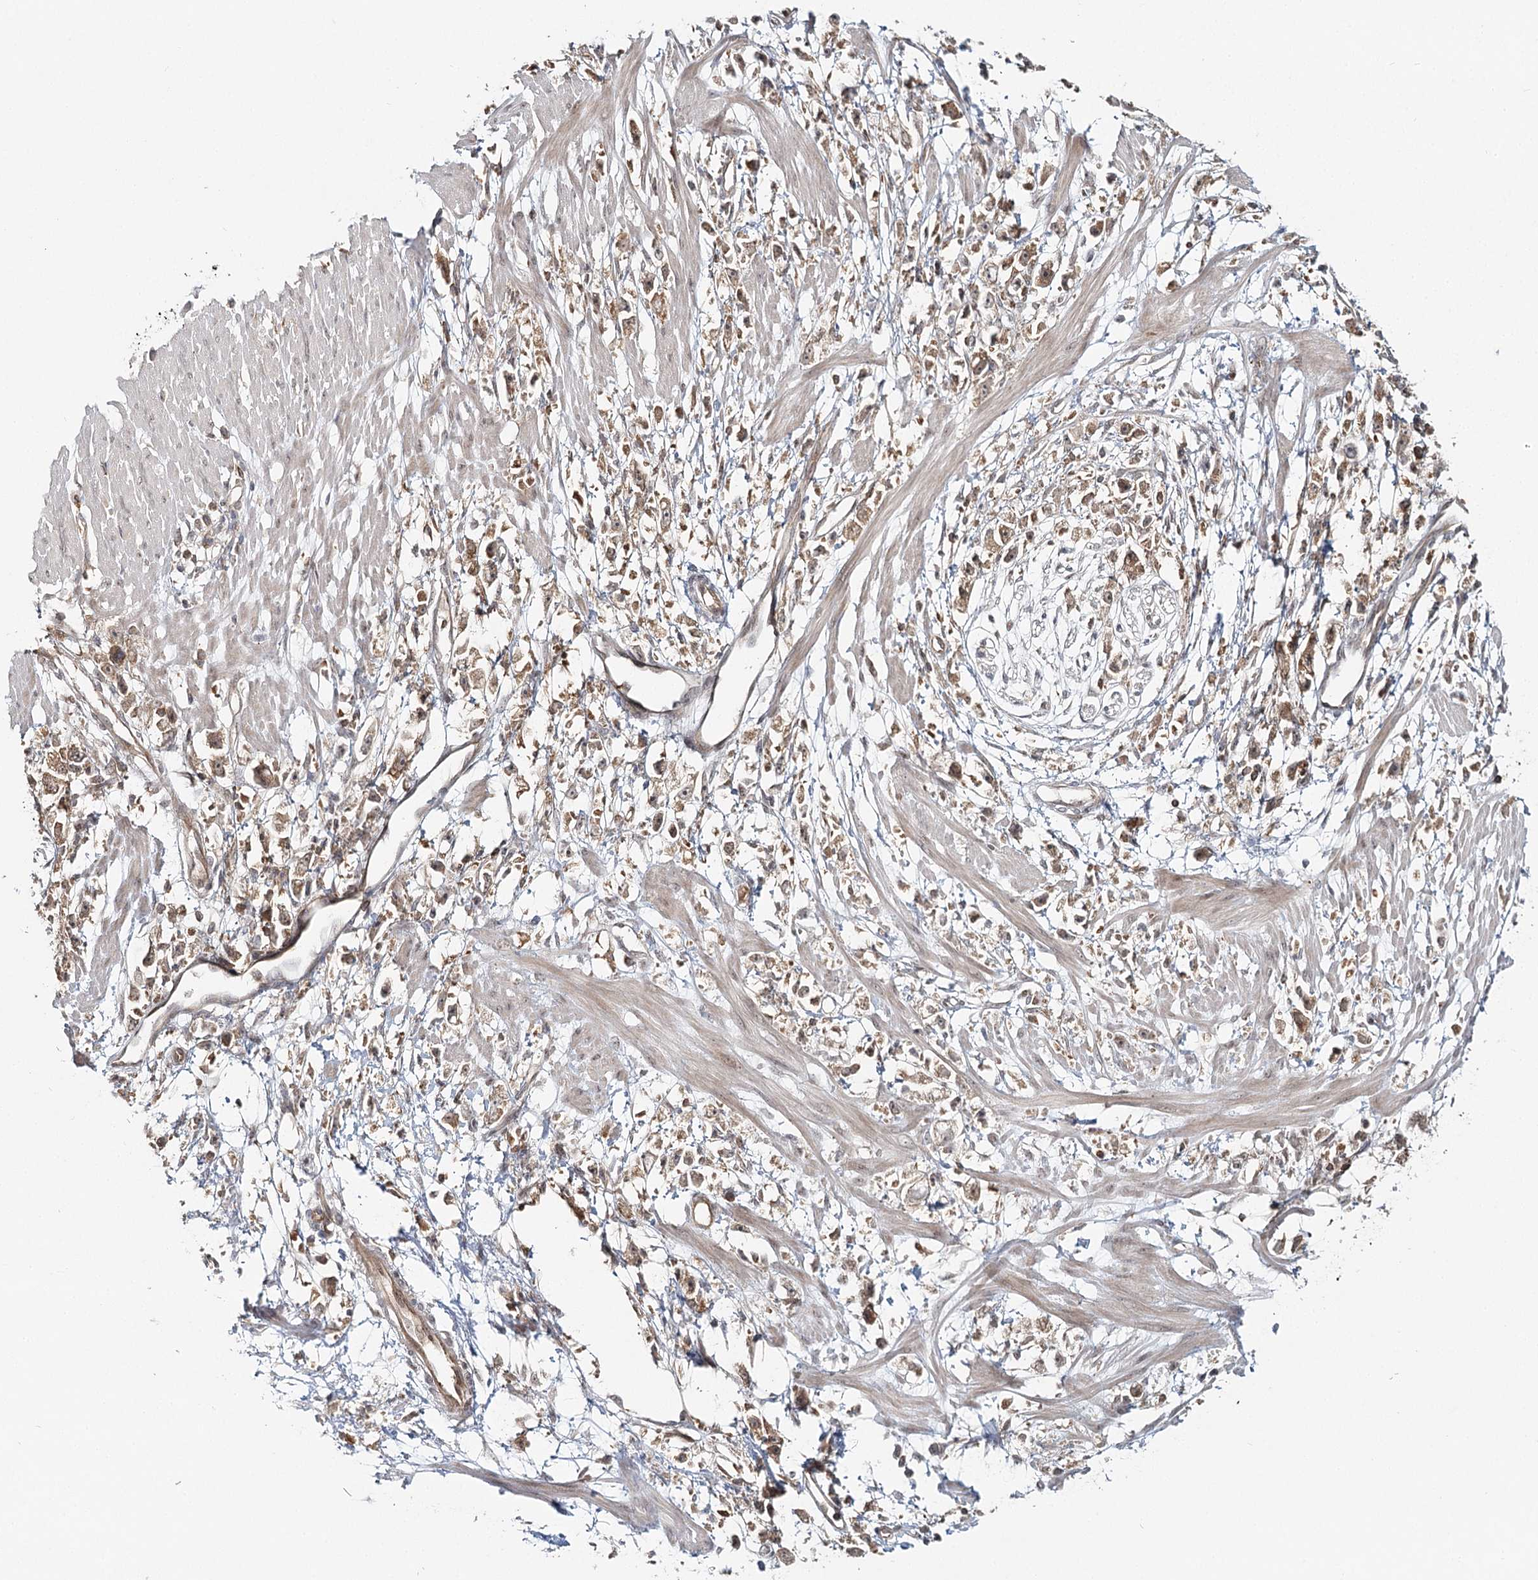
{"staining": {"intensity": "moderate", "quantity": ">75%", "location": "cytoplasmic/membranous"}, "tissue": "stomach cancer", "cell_type": "Tumor cells", "image_type": "cancer", "snomed": [{"axis": "morphology", "description": "Adenocarcinoma, NOS"}, {"axis": "topography", "description": "Stomach"}], "caption": "Stomach cancer stained with immunohistochemistry (IHC) shows moderate cytoplasmic/membranous expression in approximately >75% of tumor cells.", "gene": "FAM120B", "patient": {"sex": "female", "age": 59}}